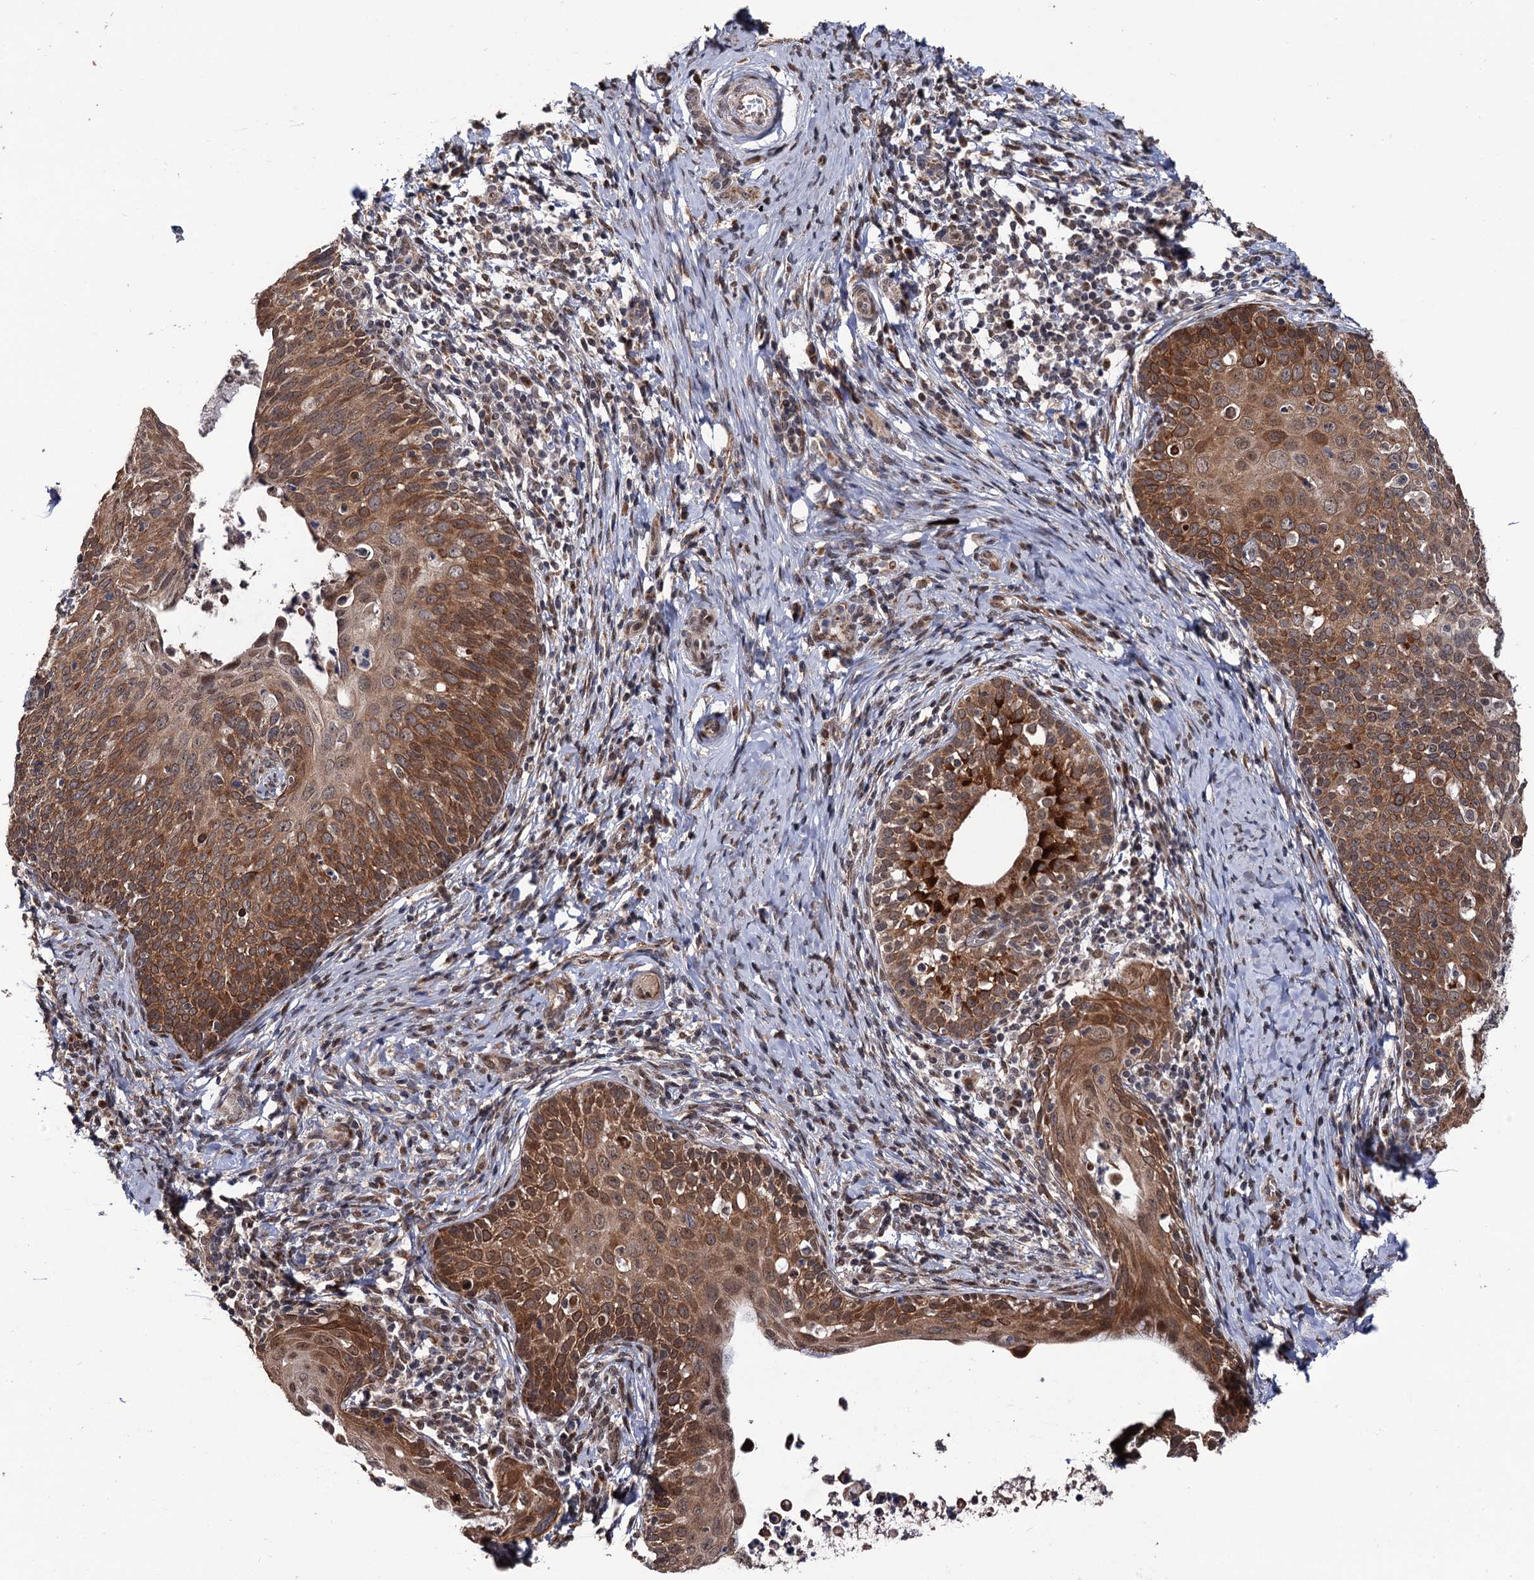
{"staining": {"intensity": "moderate", "quantity": ">75%", "location": "cytoplasmic/membranous,nuclear"}, "tissue": "cervical cancer", "cell_type": "Tumor cells", "image_type": "cancer", "snomed": [{"axis": "morphology", "description": "Squamous cell carcinoma, NOS"}, {"axis": "topography", "description": "Cervix"}], "caption": "High-magnification brightfield microscopy of cervical cancer stained with DAB (brown) and counterstained with hematoxylin (blue). tumor cells exhibit moderate cytoplasmic/membranous and nuclear expression is present in approximately>75% of cells.", "gene": "LRRC63", "patient": {"sex": "female", "age": 52}}